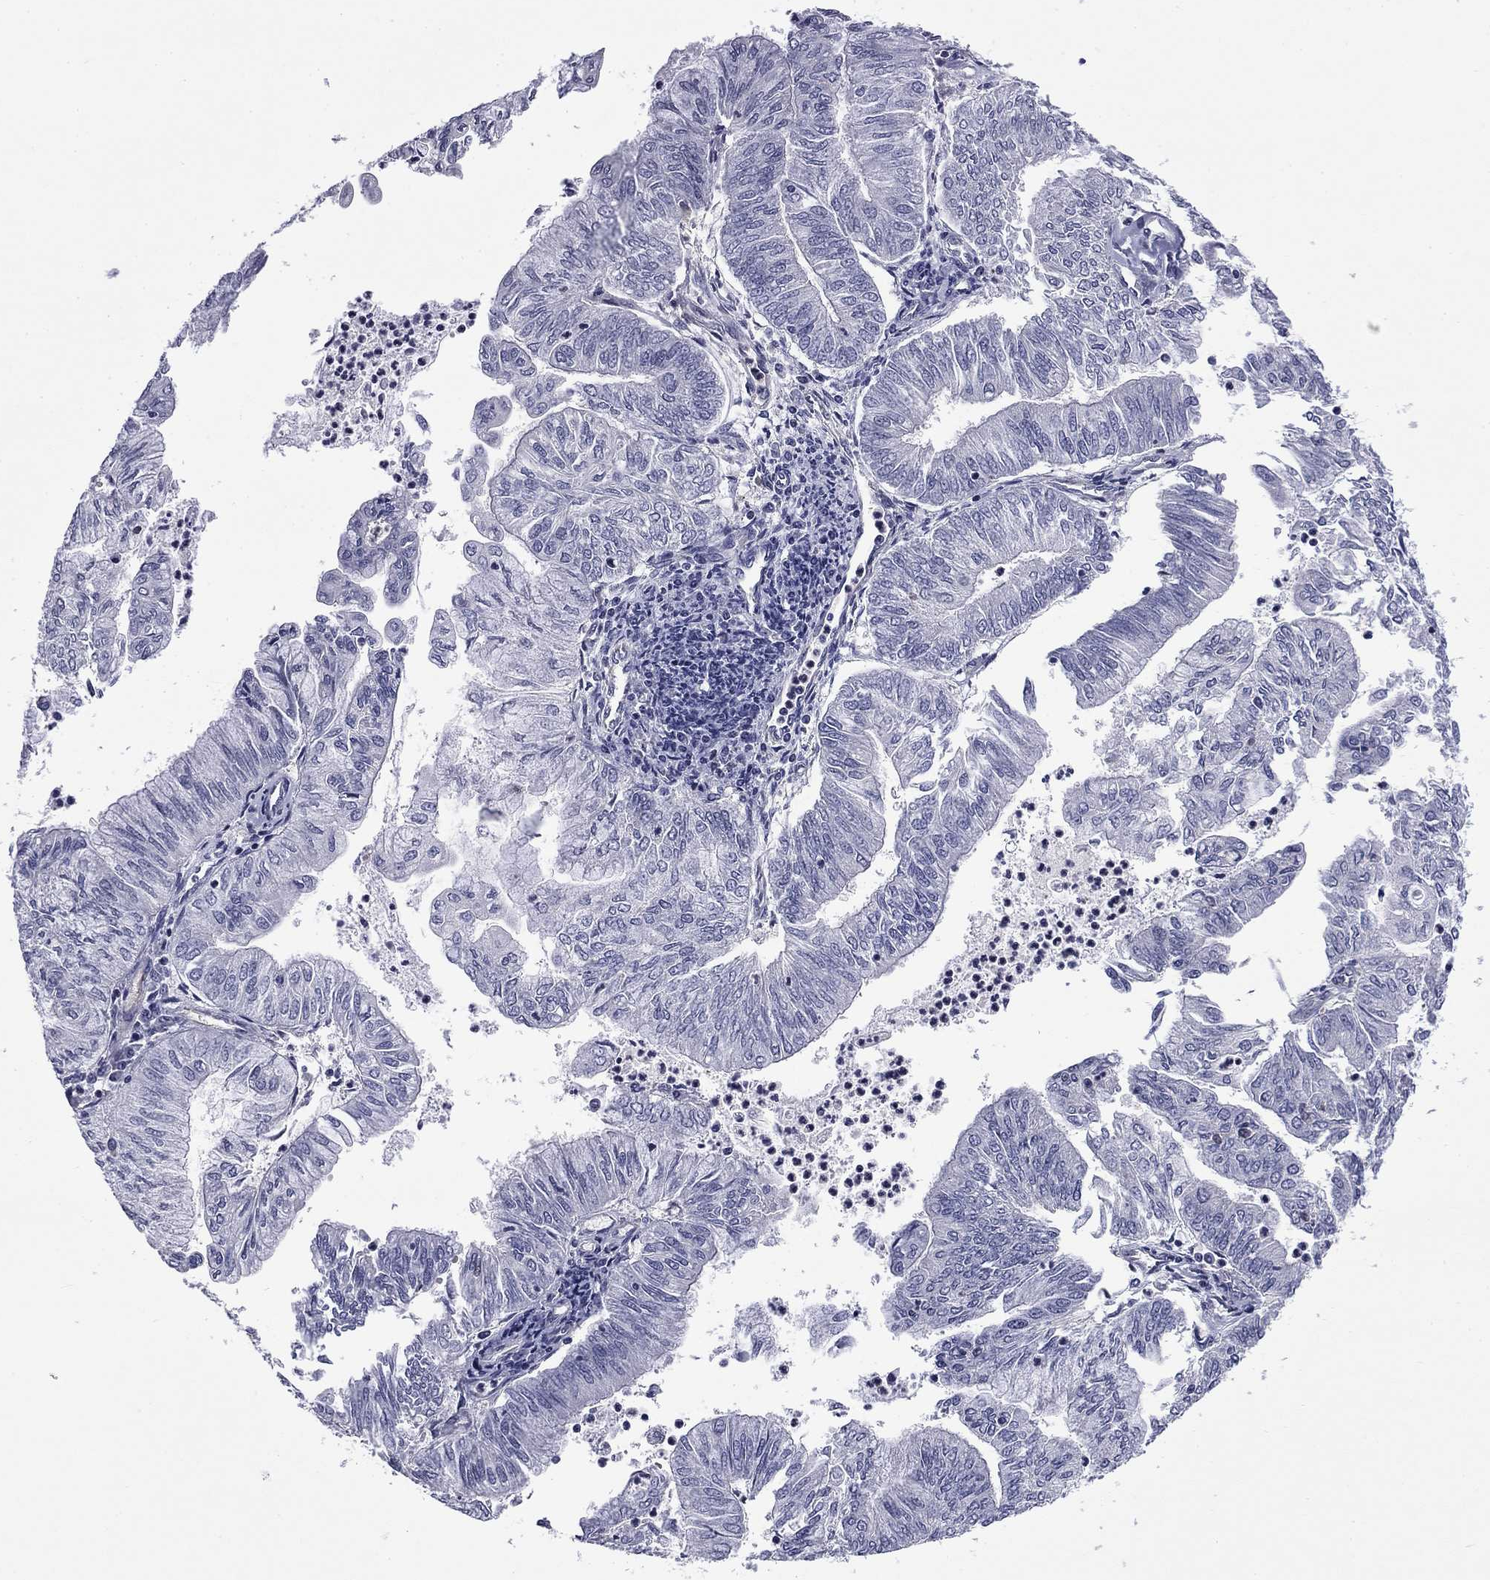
{"staining": {"intensity": "negative", "quantity": "none", "location": "none"}, "tissue": "endometrial cancer", "cell_type": "Tumor cells", "image_type": "cancer", "snomed": [{"axis": "morphology", "description": "Adenocarcinoma, NOS"}, {"axis": "topography", "description": "Endometrium"}], "caption": "High power microscopy photomicrograph of an IHC histopathology image of endometrial cancer (adenocarcinoma), revealing no significant expression in tumor cells.", "gene": "ARHGAP45", "patient": {"sex": "female", "age": 59}}